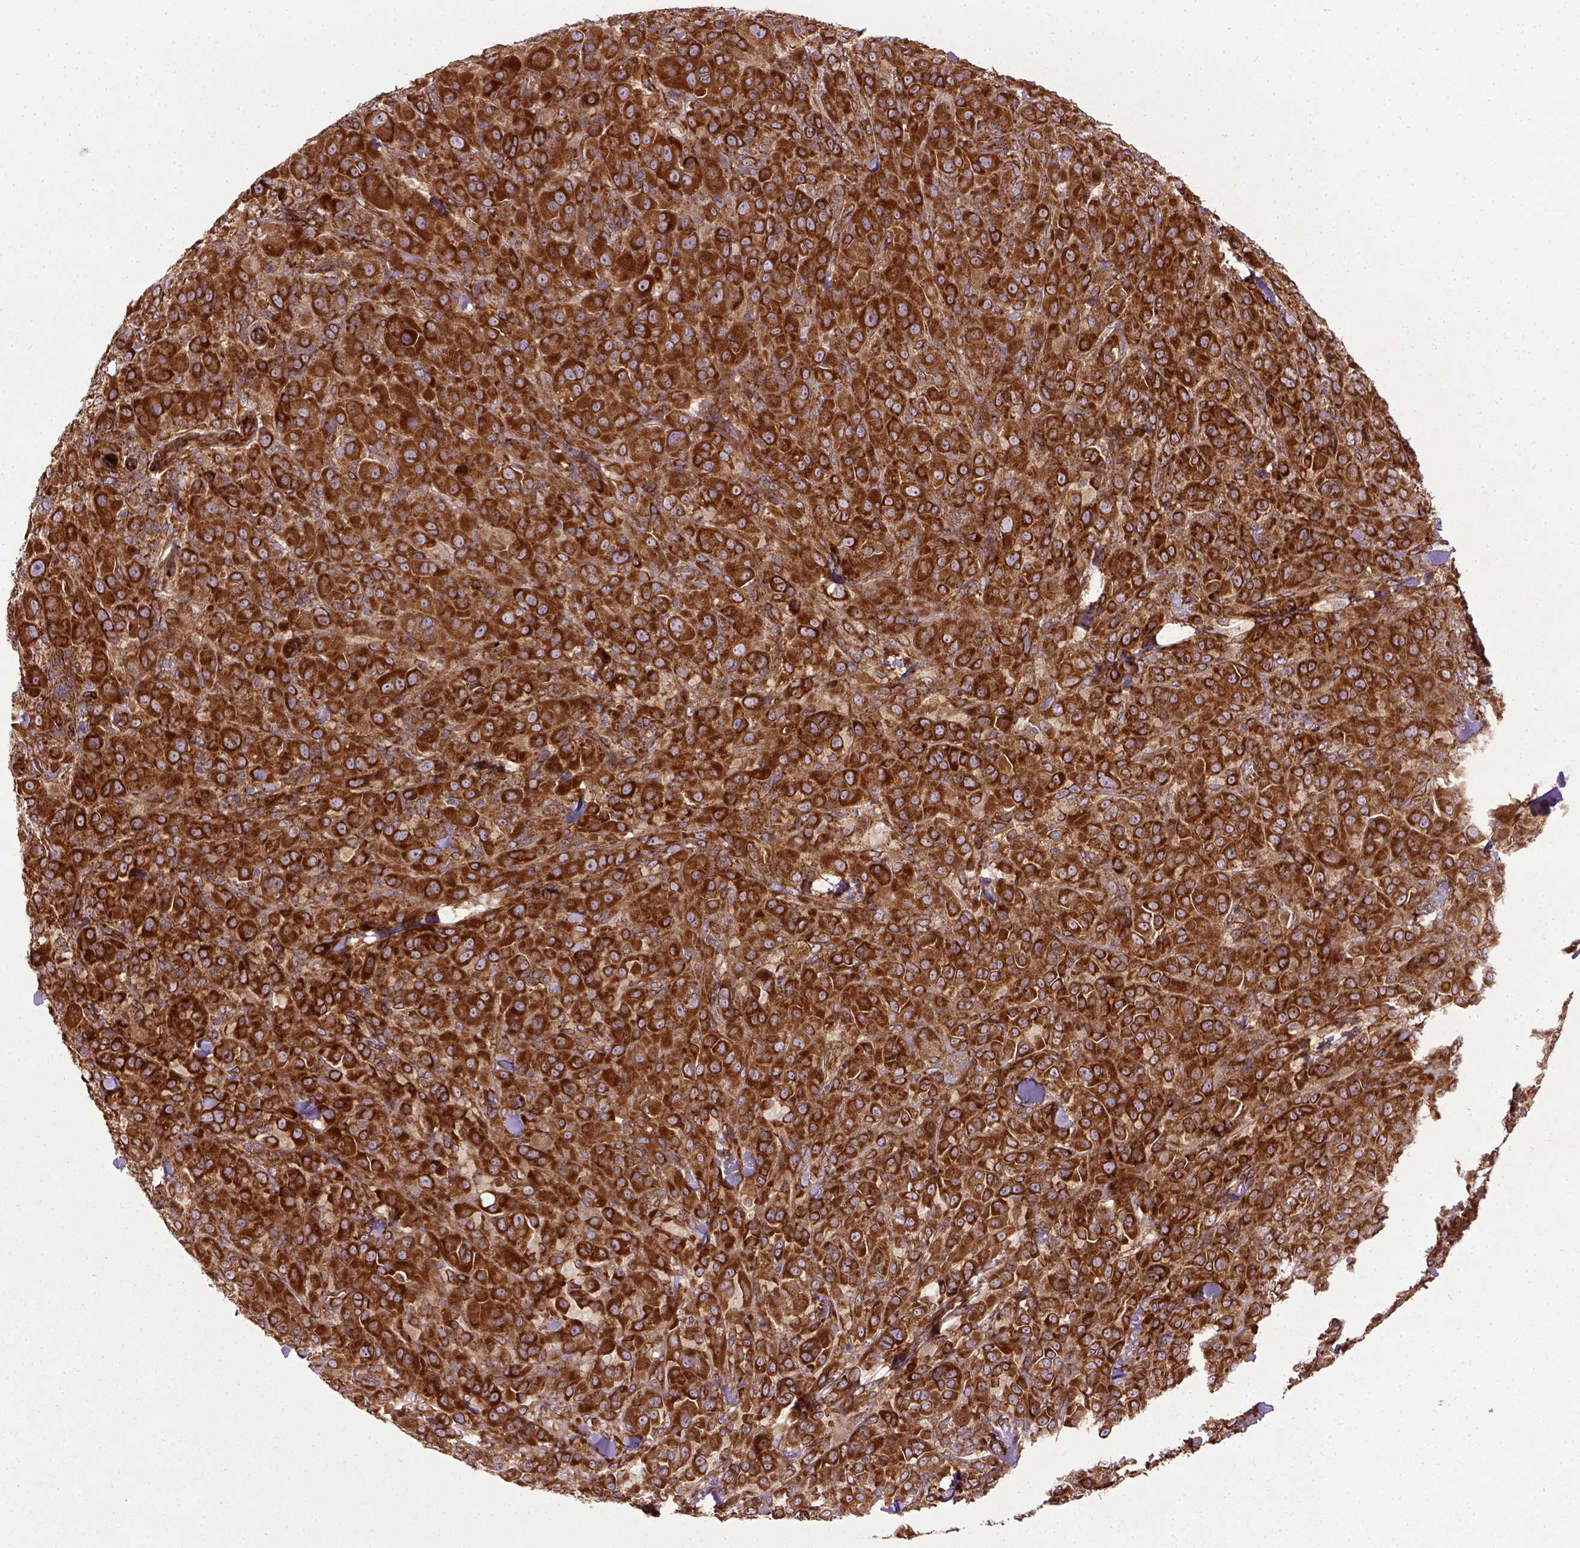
{"staining": {"intensity": "strong", "quantity": ">75%", "location": "cytoplasmic/membranous"}, "tissue": "melanoma", "cell_type": "Tumor cells", "image_type": "cancer", "snomed": [{"axis": "morphology", "description": "Malignant melanoma, NOS"}, {"axis": "topography", "description": "Skin"}], "caption": "Melanoma stained with a brown dye reveals strong cytoplasmic/membranous positive positivity in approximately >75% of tumor cells.", "gene": "CAPRIN1", "patient": {"sex": "female", "age": 87}}